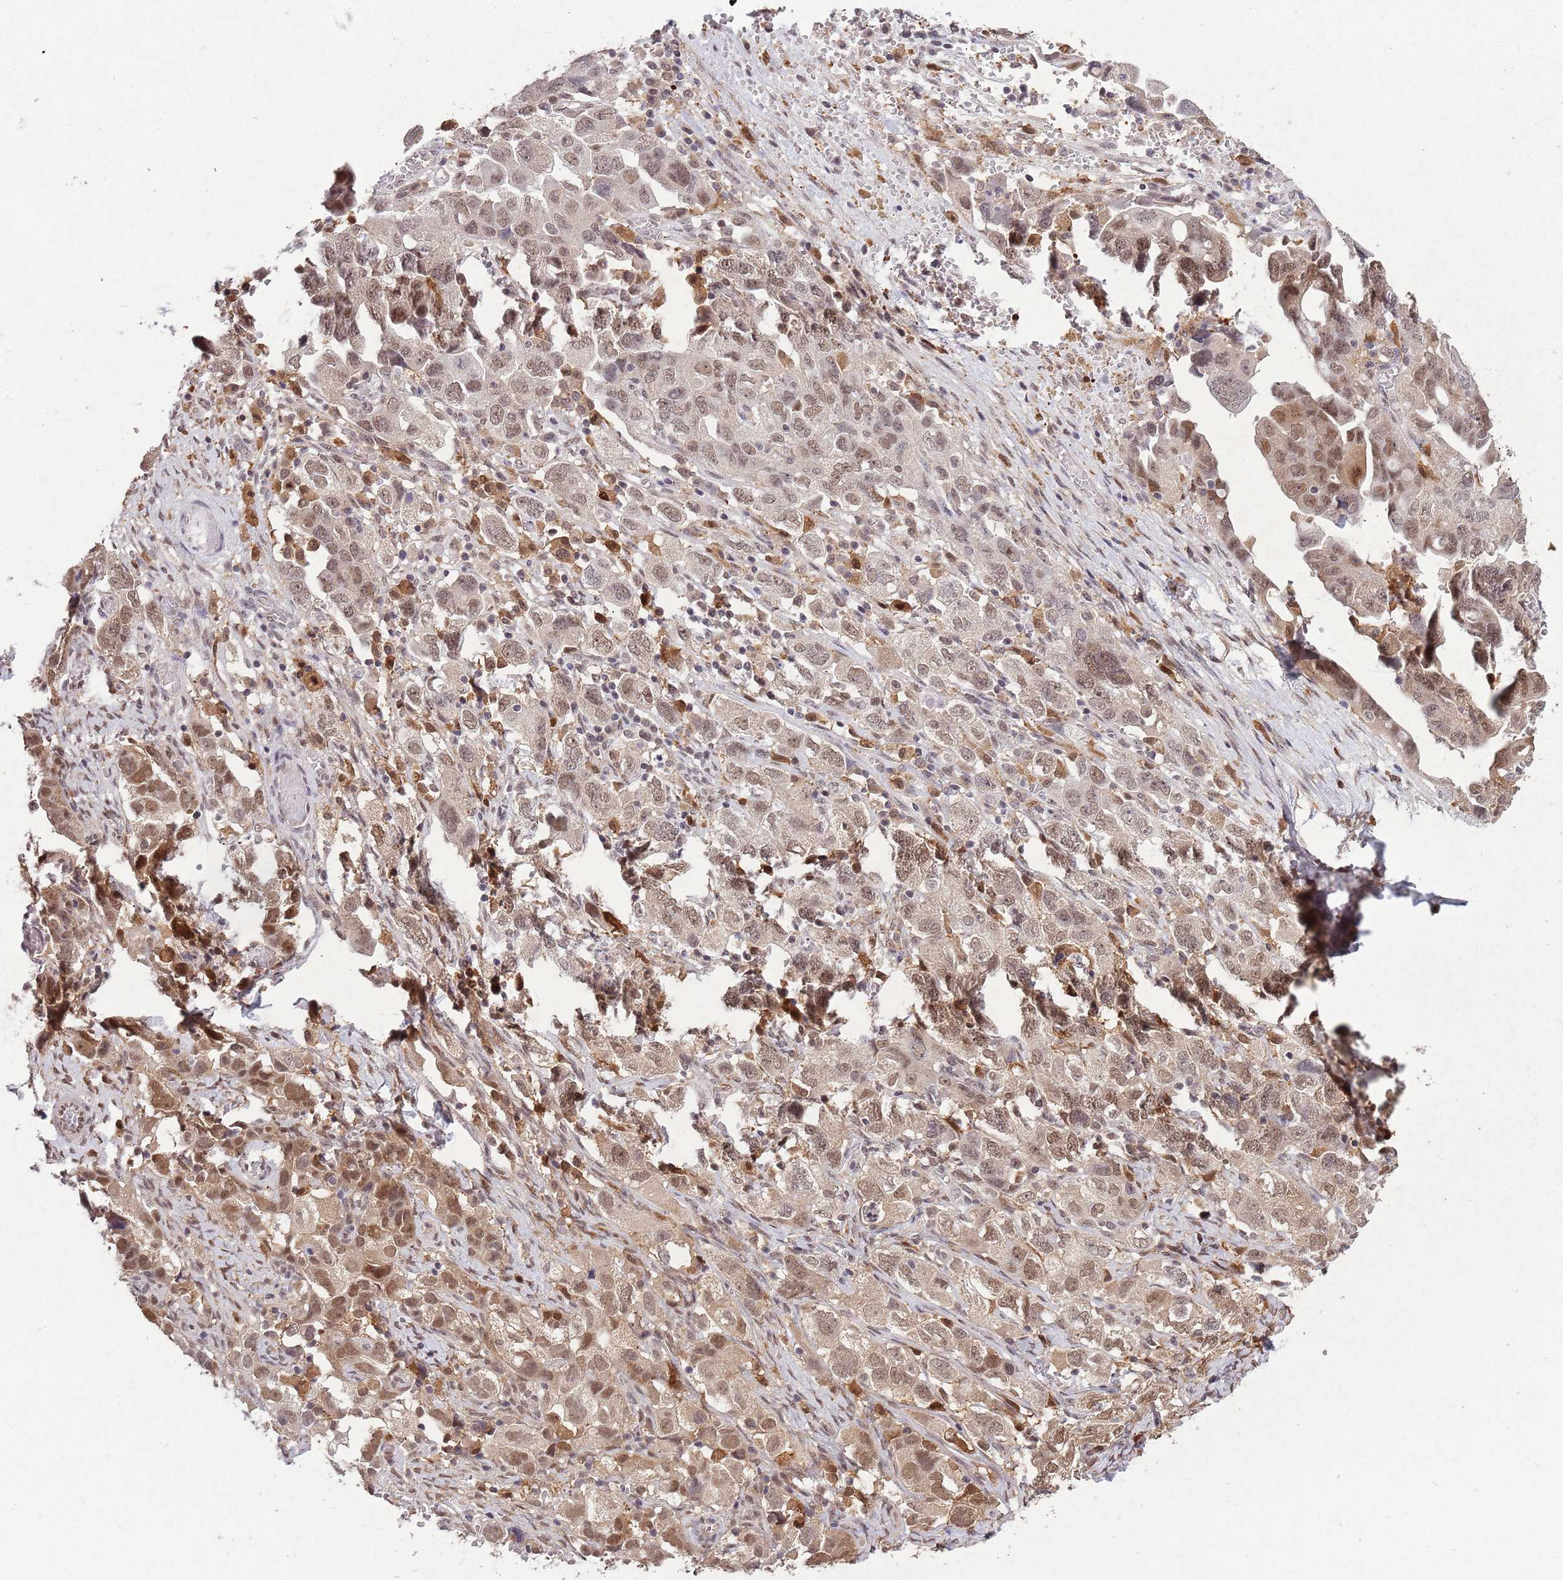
{"staining": {"intensity": "moderate", "quantity": ">75%", "location": "cytoplasmic/membranous,nuclear"}, "tissue": "ovarian cancer", "cell_type": "Tumor cells", "image_type": "cancer", "snomed": [{"axis": "morphology", "description": "Carcinoma, NOS"}, {"axis": "morphology", "description": "Cystadenocarcinoma, serous, NOS"}, {"axis": "topography", "description": "Ovary"}], "caption": "A high-resolution micrograph shows immunohistochemistry staining of ovarian cancer (serous cystadenocarcinoma), which displays moderate cytoplasmic/membranous and nuclear expression in about >75% of tumor cells.", "gene": "ZNF639", "patient": {"sex": "female", "age": 69}}